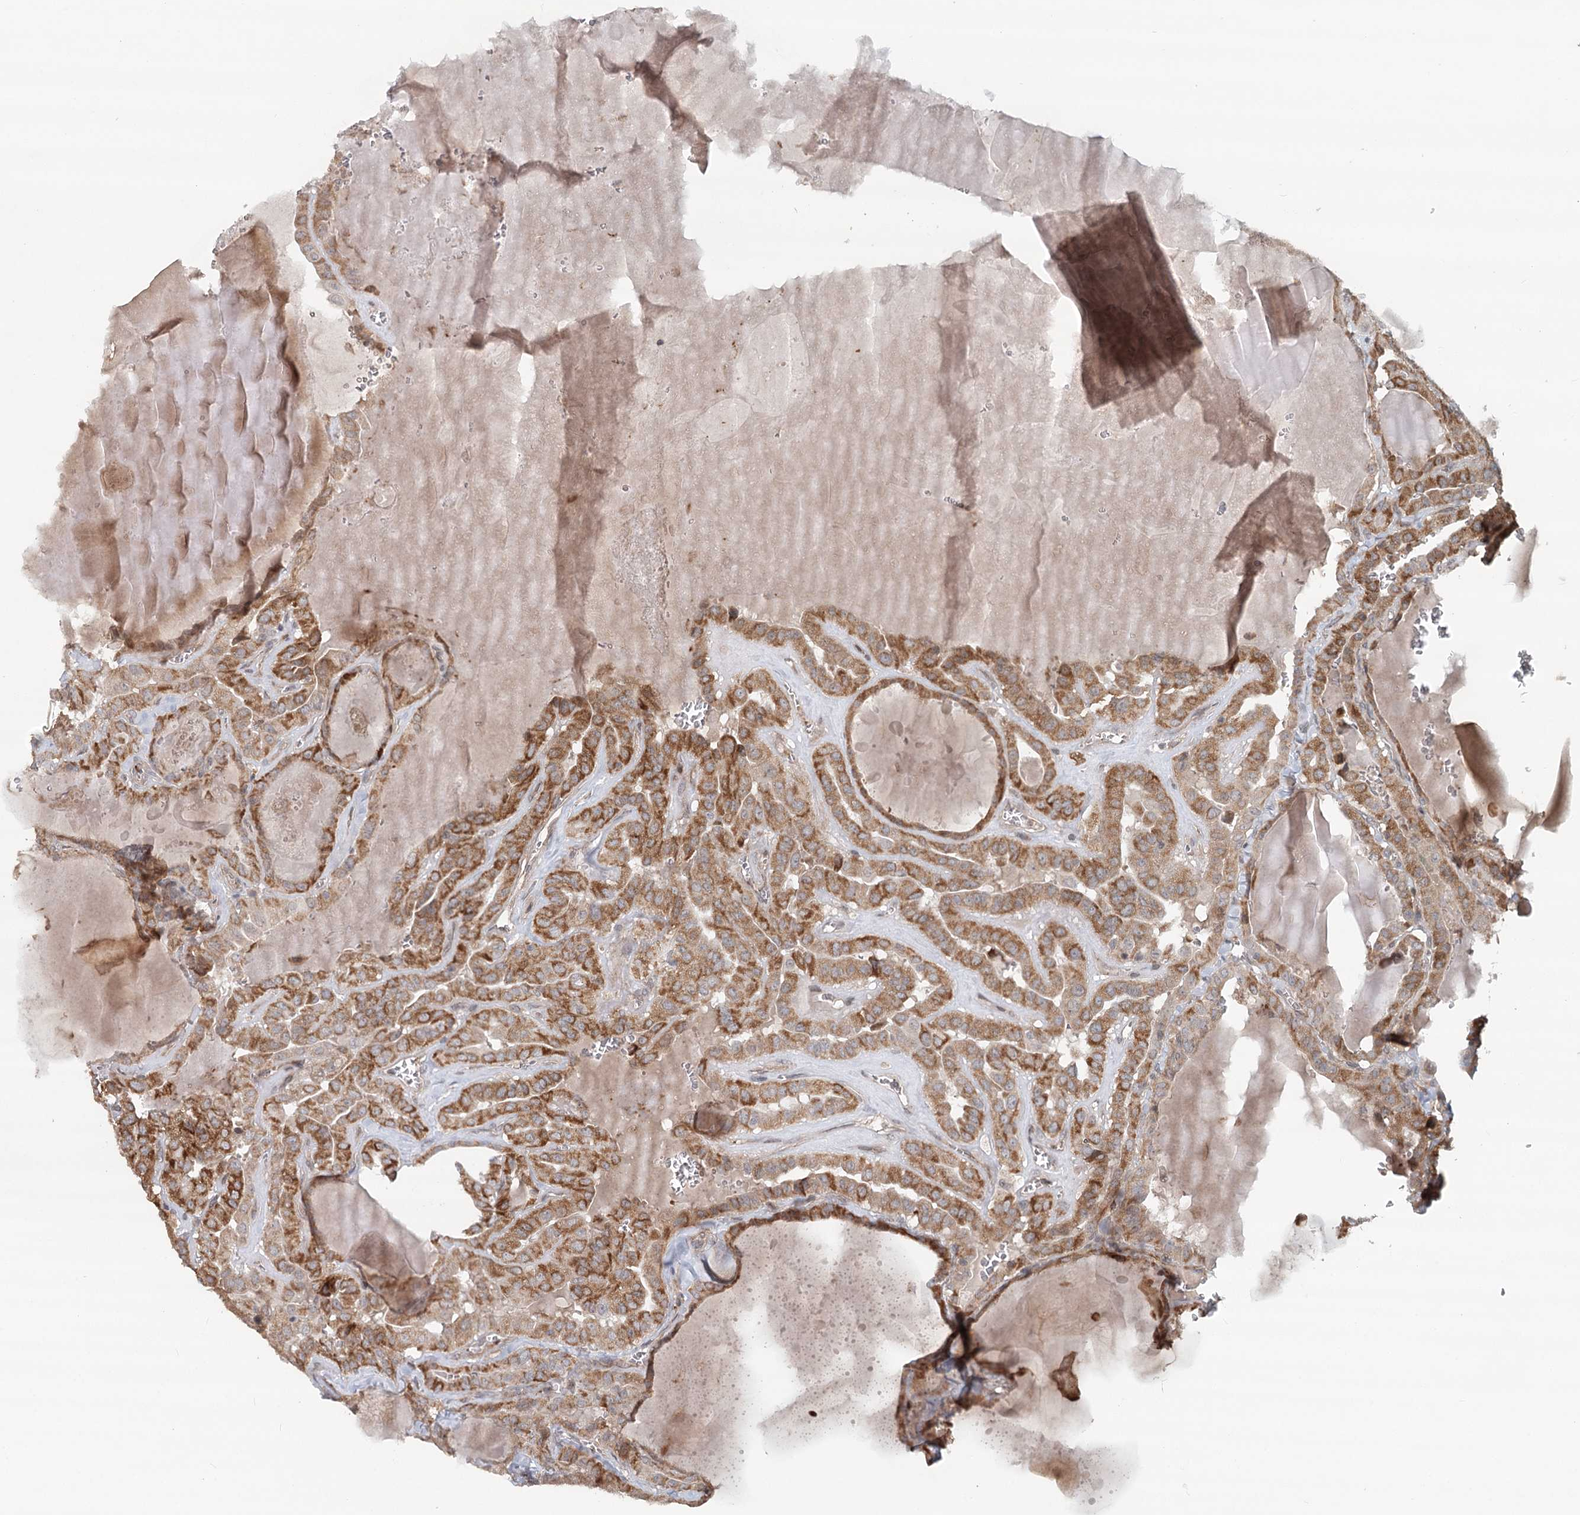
{"staining": {"intensity": "moderate", "quantity": ">75%", "location": "cytoplasmic/membranous"}, "tissue": "thyroid cancer", "cell_type": "Tumor cells", "image_type": "cancer", "snomed": [{"axis": "morphology", "description": "Papillary adenocarcinoma, NOS"}, {"axis": "topography", "description": "Thyroid gland"}], "caption": "Thyroid cancer (papillary adenocarcinoma) stained with DAB immunohistochemistry (IHC) shows medium levels of moderate cytoplasmic/membranous staining in about >75% of tumor cells. (Brightfield microscopy of DAB IHC at high magnification).", "gene": "RNF111", "patient": {"sex": "male", "age": 52}}